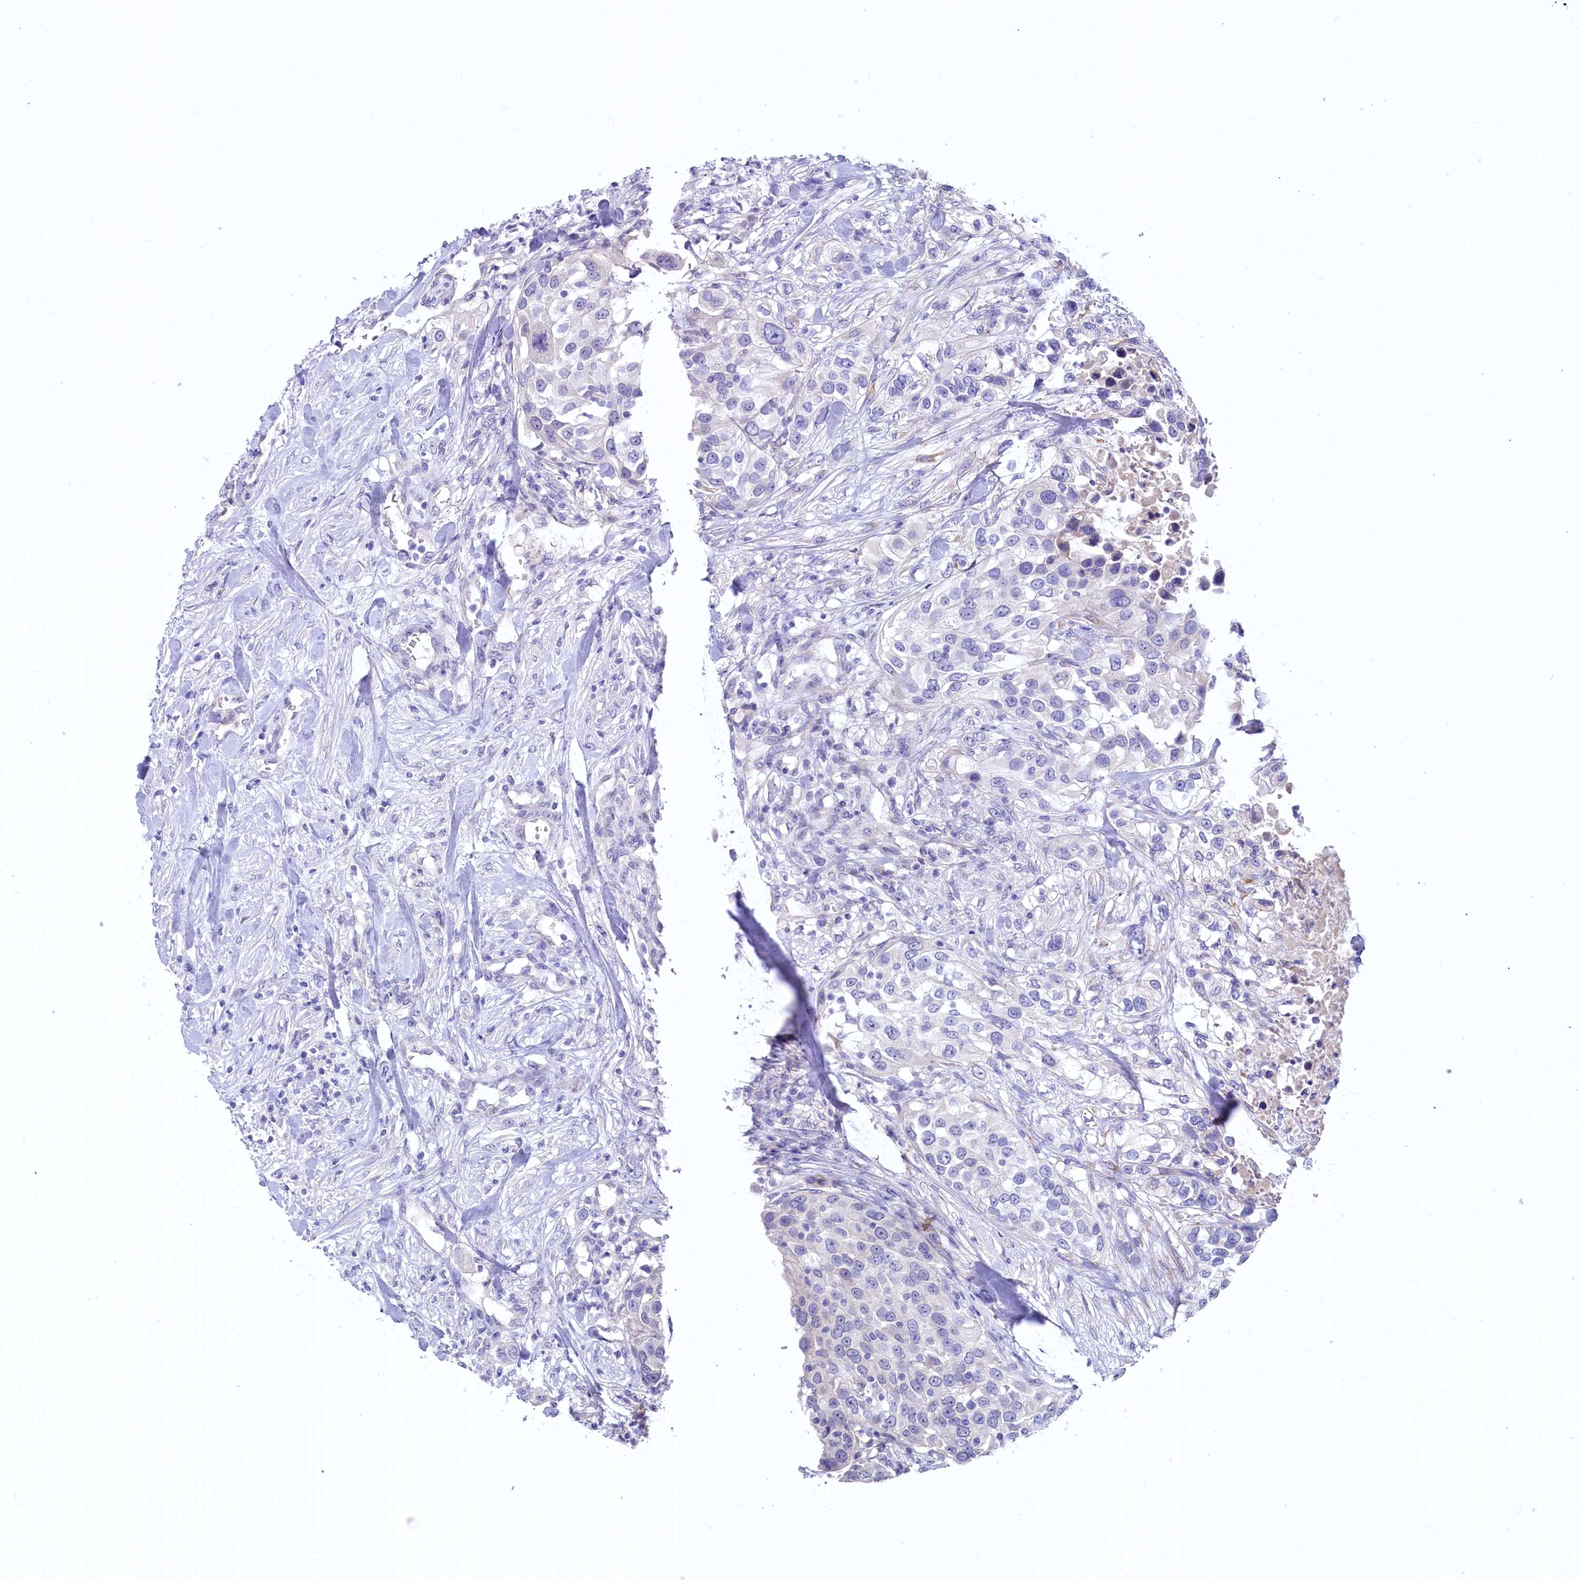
{"staining": {"intensity": "negative", "quantity": "none", "location": "none"}, "tissue": "urothelial cancer", "cell_type": "Tumor cells", "image_type": "cancer", "snomed": [{"axis": "morphology", "description": "Urothelial carcinoma, High grade"}, {"axis": "topography", "description": "Urinary bladder"}], "caption": "High magnification brightfield microscopy of urothelial carcinoma (high-grade) stained with DAB (brown) and counterstained with hematoxylin (blue): tumor cells show no significant expression.", "gene": "ZSWIM4", "patient": {"sex": "female", "age": 80}}